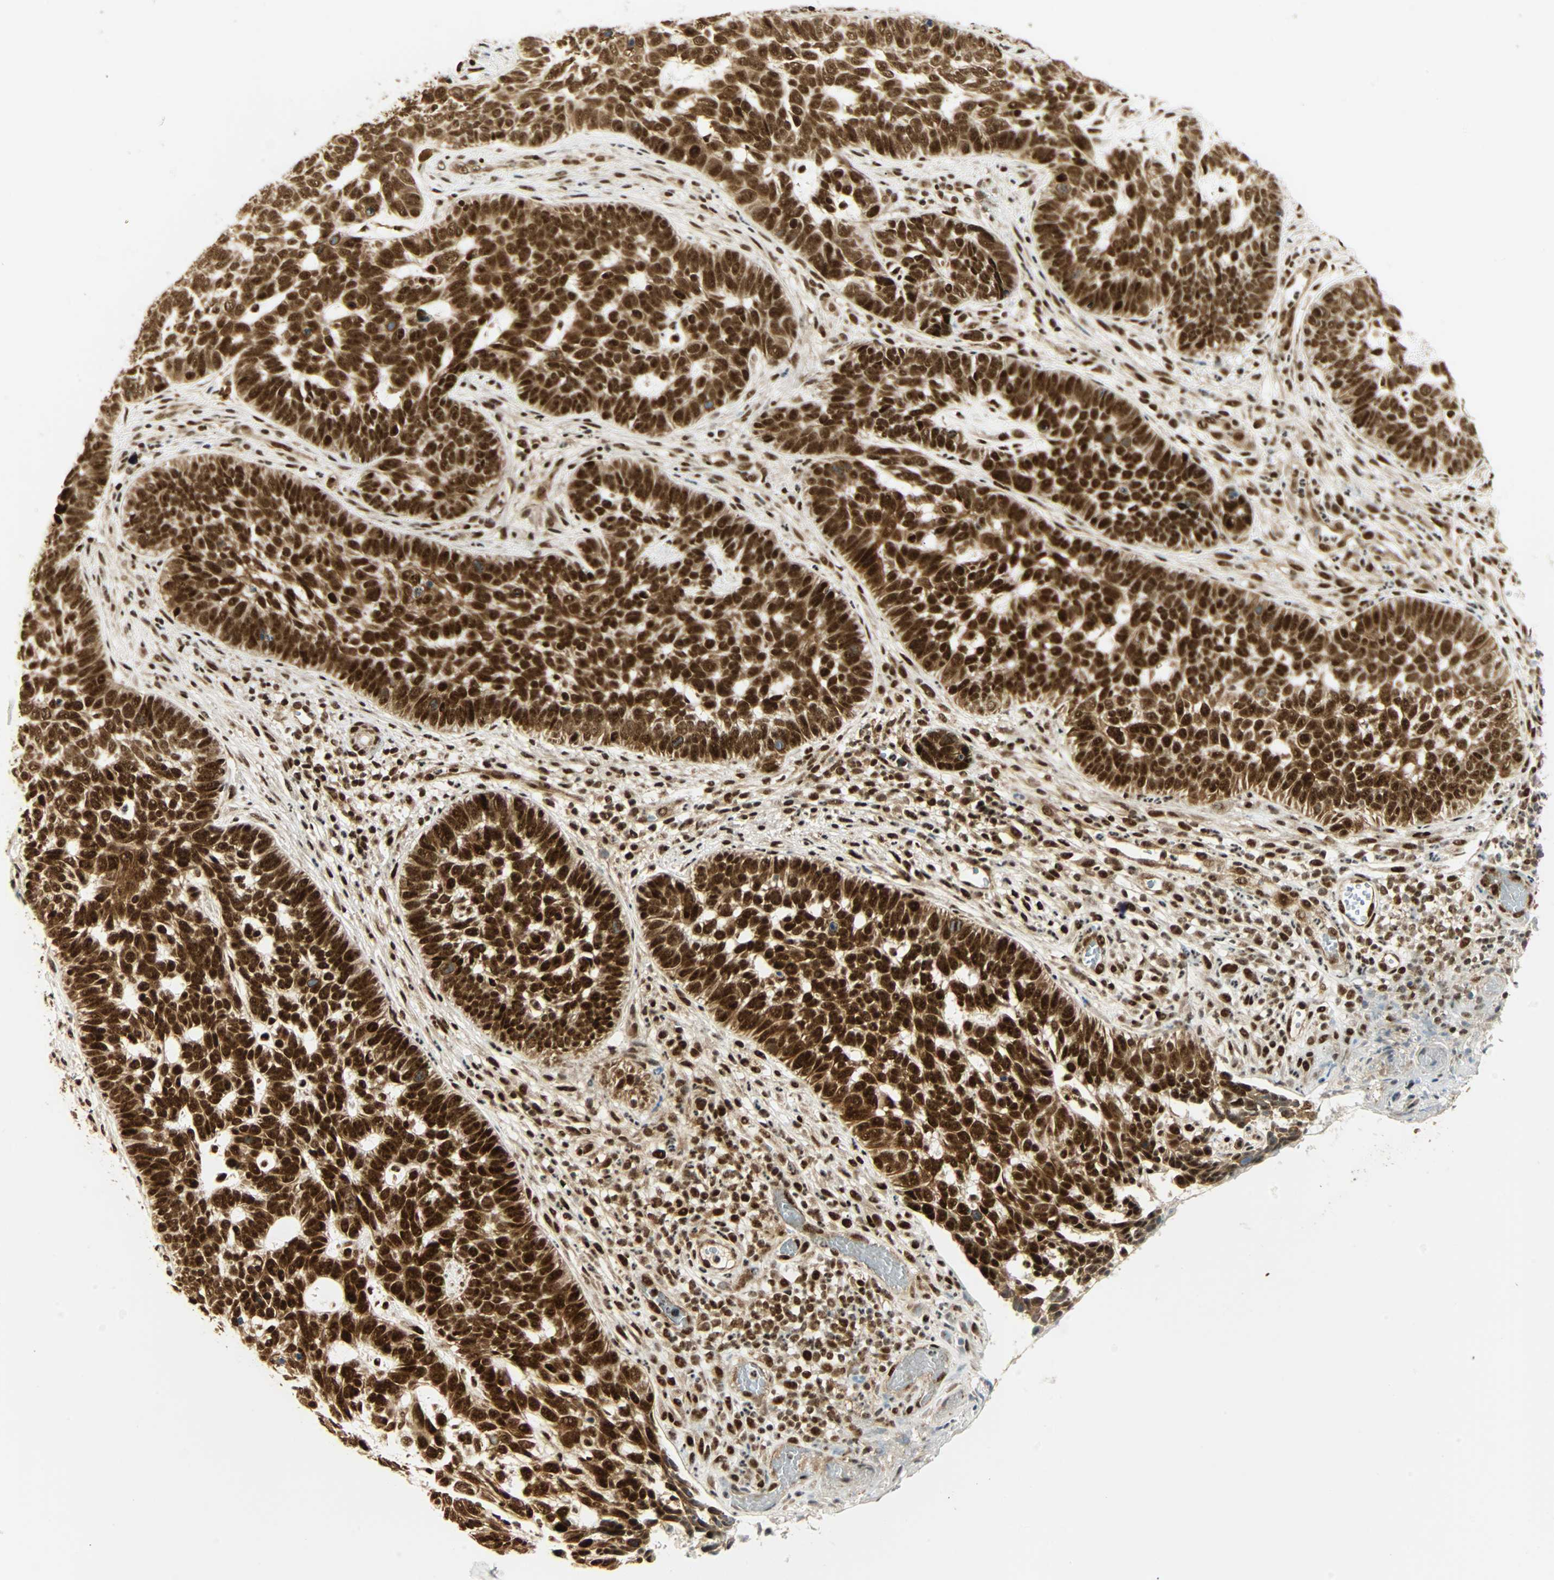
{"staining": {"intensity": "strong", "quantity": ">75%", "location": "cytoplasmic/membranous,nuclear"}, "tissue": "skin cancer", "cell_type": "Tumor cells", "image_type": "cancer", "snomed": [{"axis": "morphology", "description": "Basal cell carcinoma"}, {"axis": "topography", "description": "Skin"}], "caption": "An image of human basal cell carcinoma (skin) stained for a protein displays strong cytoplasmic/membranous and nuclear brown staining in tumor cells.", "gene": "PNPLA6", "patient": {"sex": "male", "age": 87}}